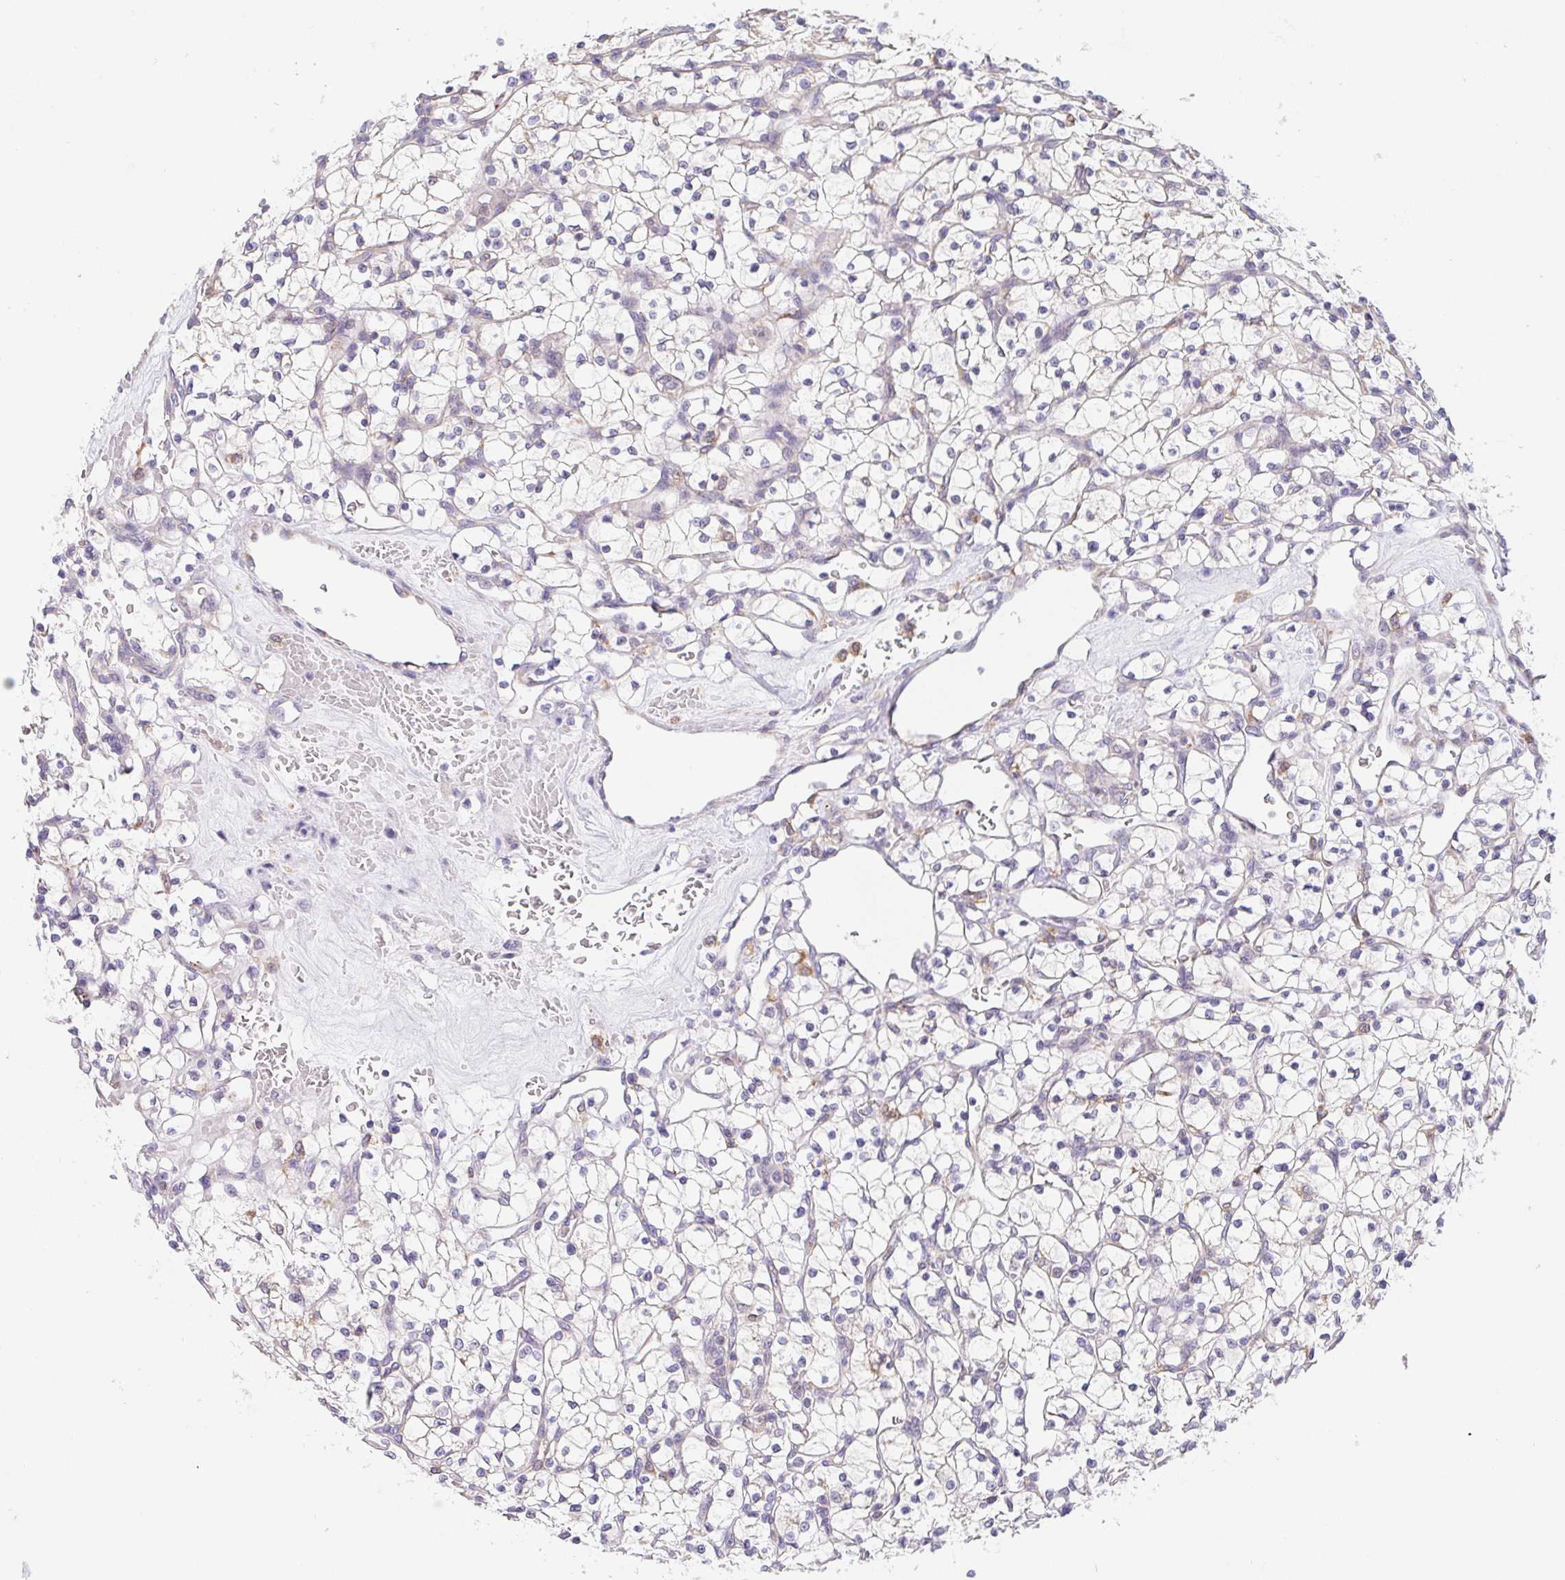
{"staining": {"intensity": "negative", "quantity": "none", "location": "none"}, "tissue": "renal cancer", "cell_type": "Tumor cells", "image_type": "cancer", "snomed": [{"axis": "morphology", "description": "Adenocarcinoma, NOS"}, {"axis": "topography", "description": "Kidney"}], "caption": "Micrograph shows no protein expression in tumor cells of renal cancer (adenocarcinoma) tissue.", "gene": "ADAM8", "patient": {"sex": "female", "age": 64}}